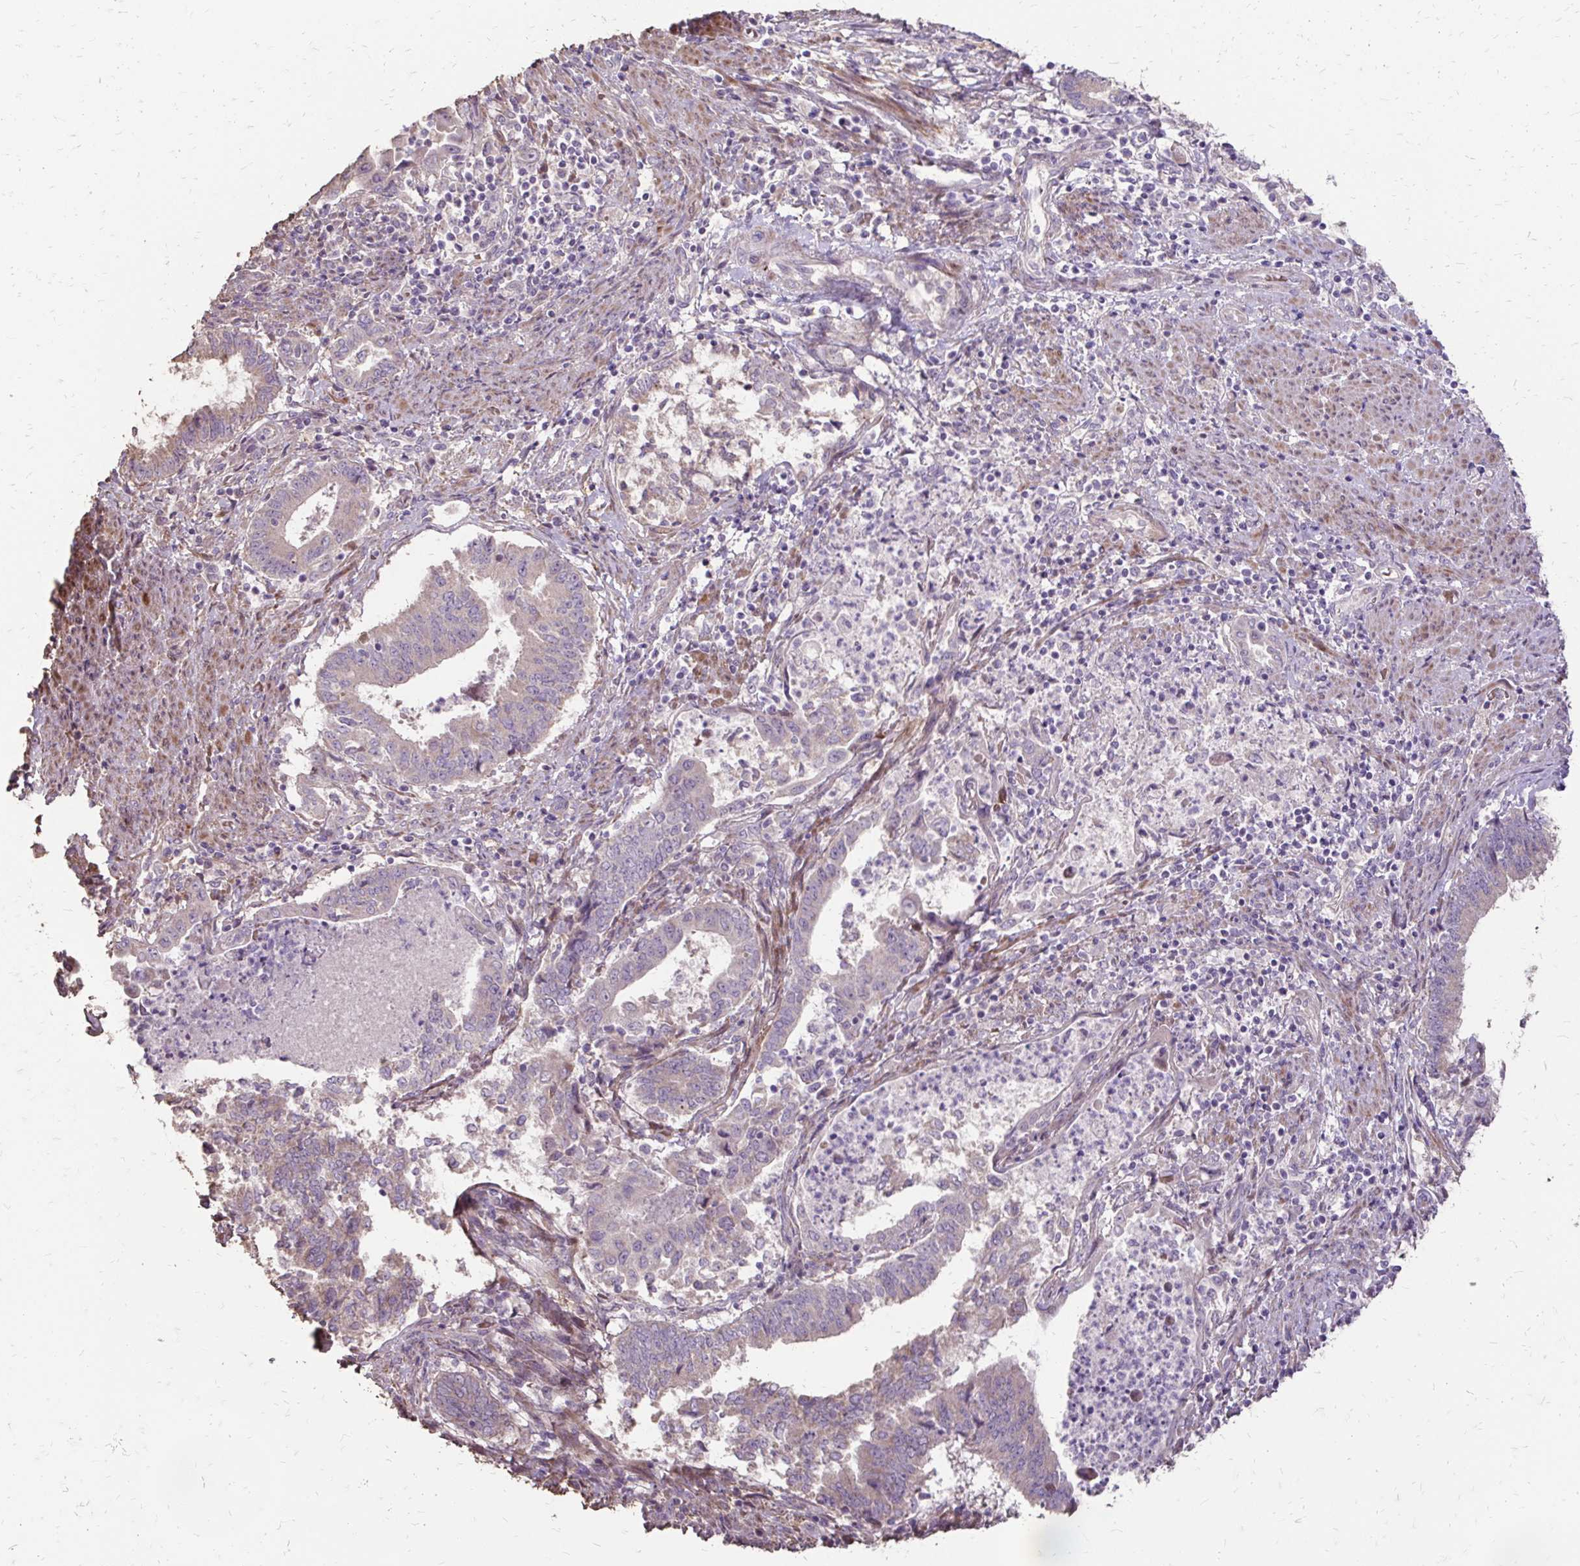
{"staining": {"intensity": "negative", "quantity": "none", "location": "none"}, "tissue": "endometrial cancer", "cell_type": "Tumor cells", "image_type": "cancer", "snomed": [{"axis": "morphology", "description": "Adenocarcinoma, NOS"}, {"axis": "topography", "description": "Endometrium"}], "caption": "Endometrial adenocarcinoma was stained to show a protein in brown. There is no significant positivity in tumor cells. The staining is performed using DAB brown chromogen with nuclei counter-stained in using hematoxylin.", "gene": "MYORG", "patient": {"sex": "female", "age": 65}}